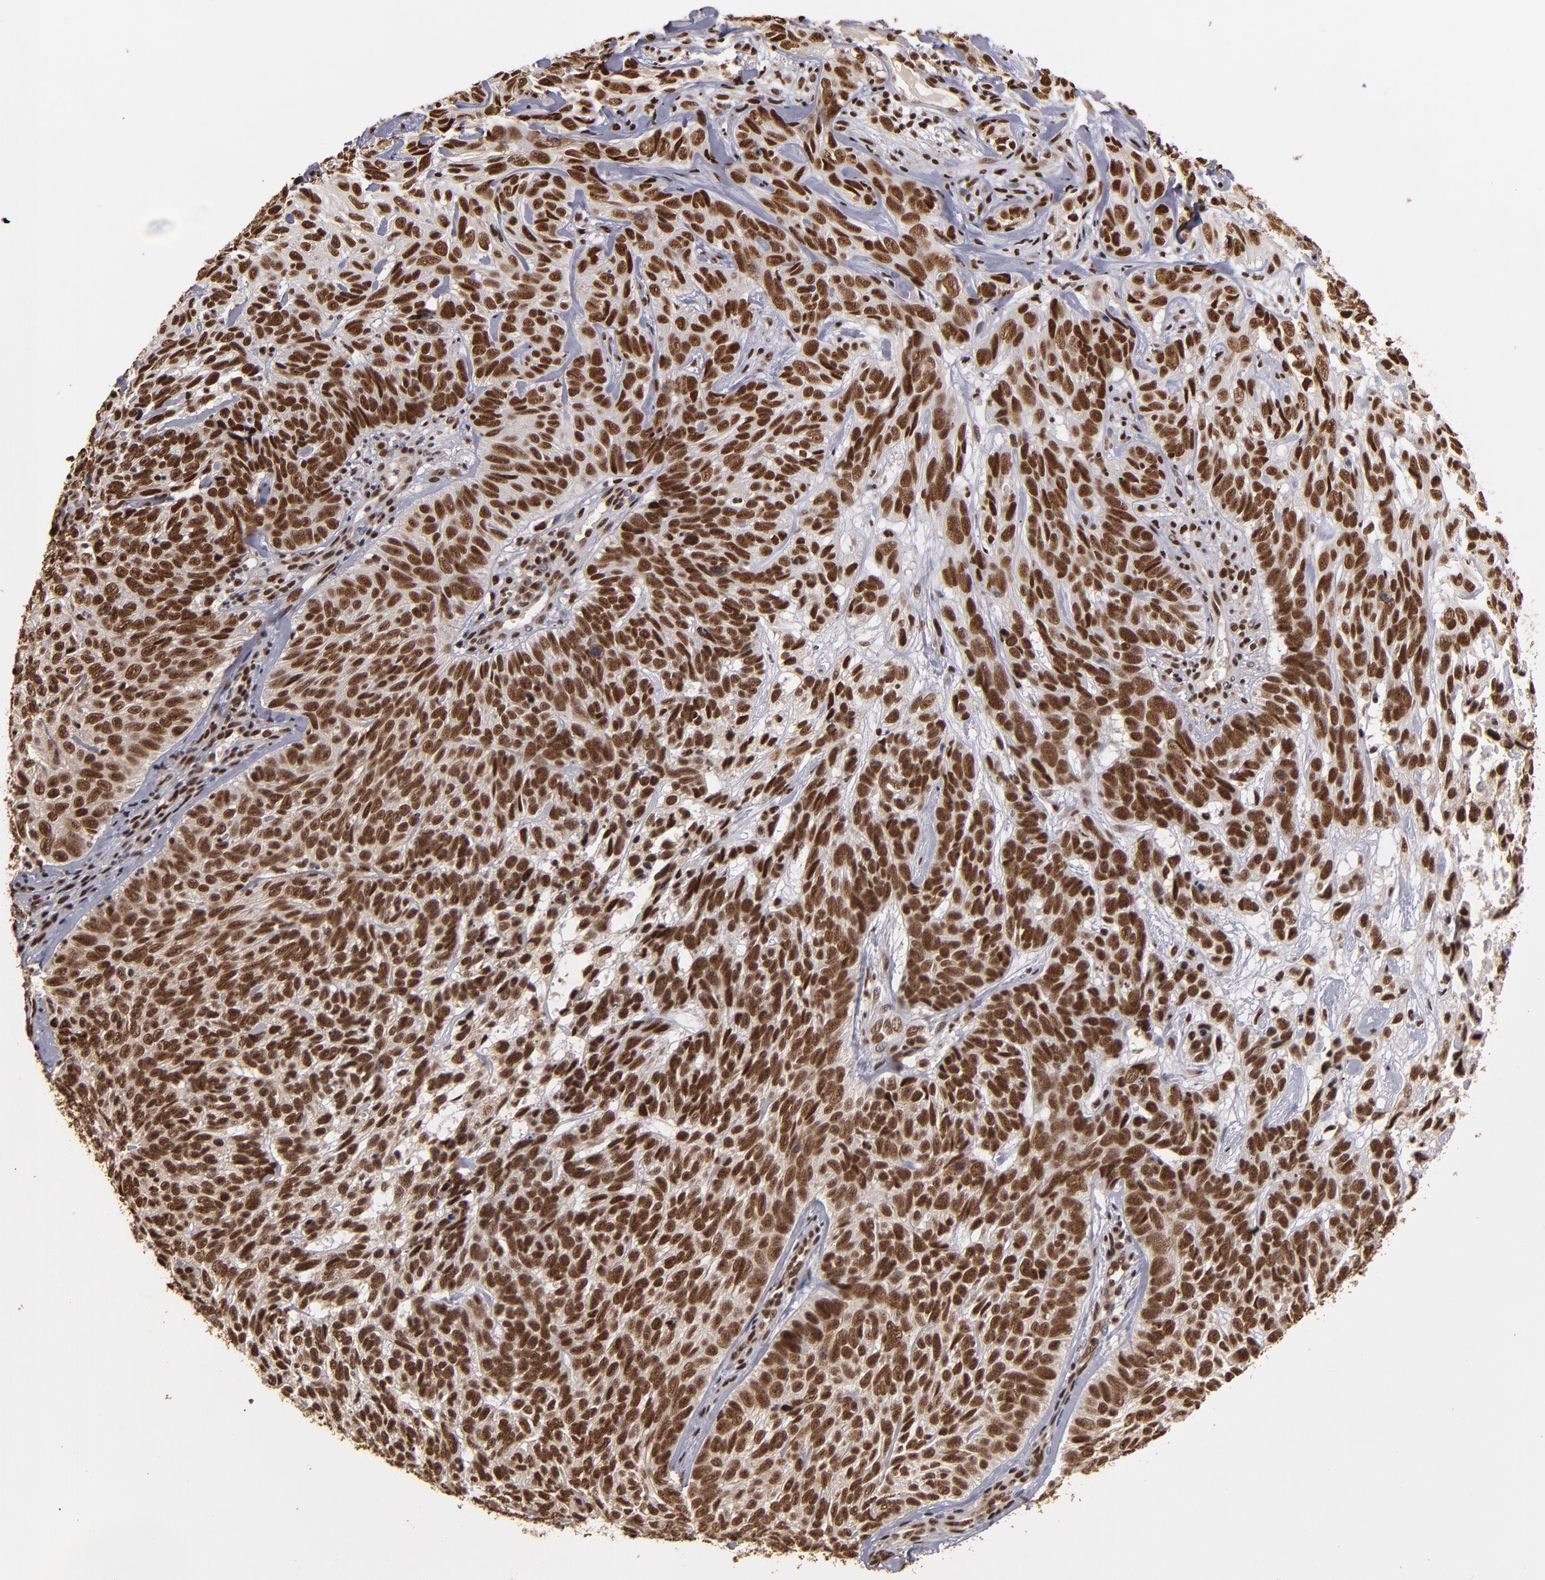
{"staining": {"intensity": "strong", "quantity": ">75%", "location": "nuclear"}, "tissue": "skin cancer", "cell_type": "Tumor cells", "image_type": "cancer", "snomed": [{"axis": "morphology", "description": "Basal cell carcinoma"}, {"axis": "topography", "description": "Skin"}], "caption": "This micrograph displays immunohistochemistry staining of basal cell carcinoma (skin), with high strong nuclear staining in approximately >75% of tumor cells.", "gene": "SNW1", "patient": {"sex": "male", "age": 72}}